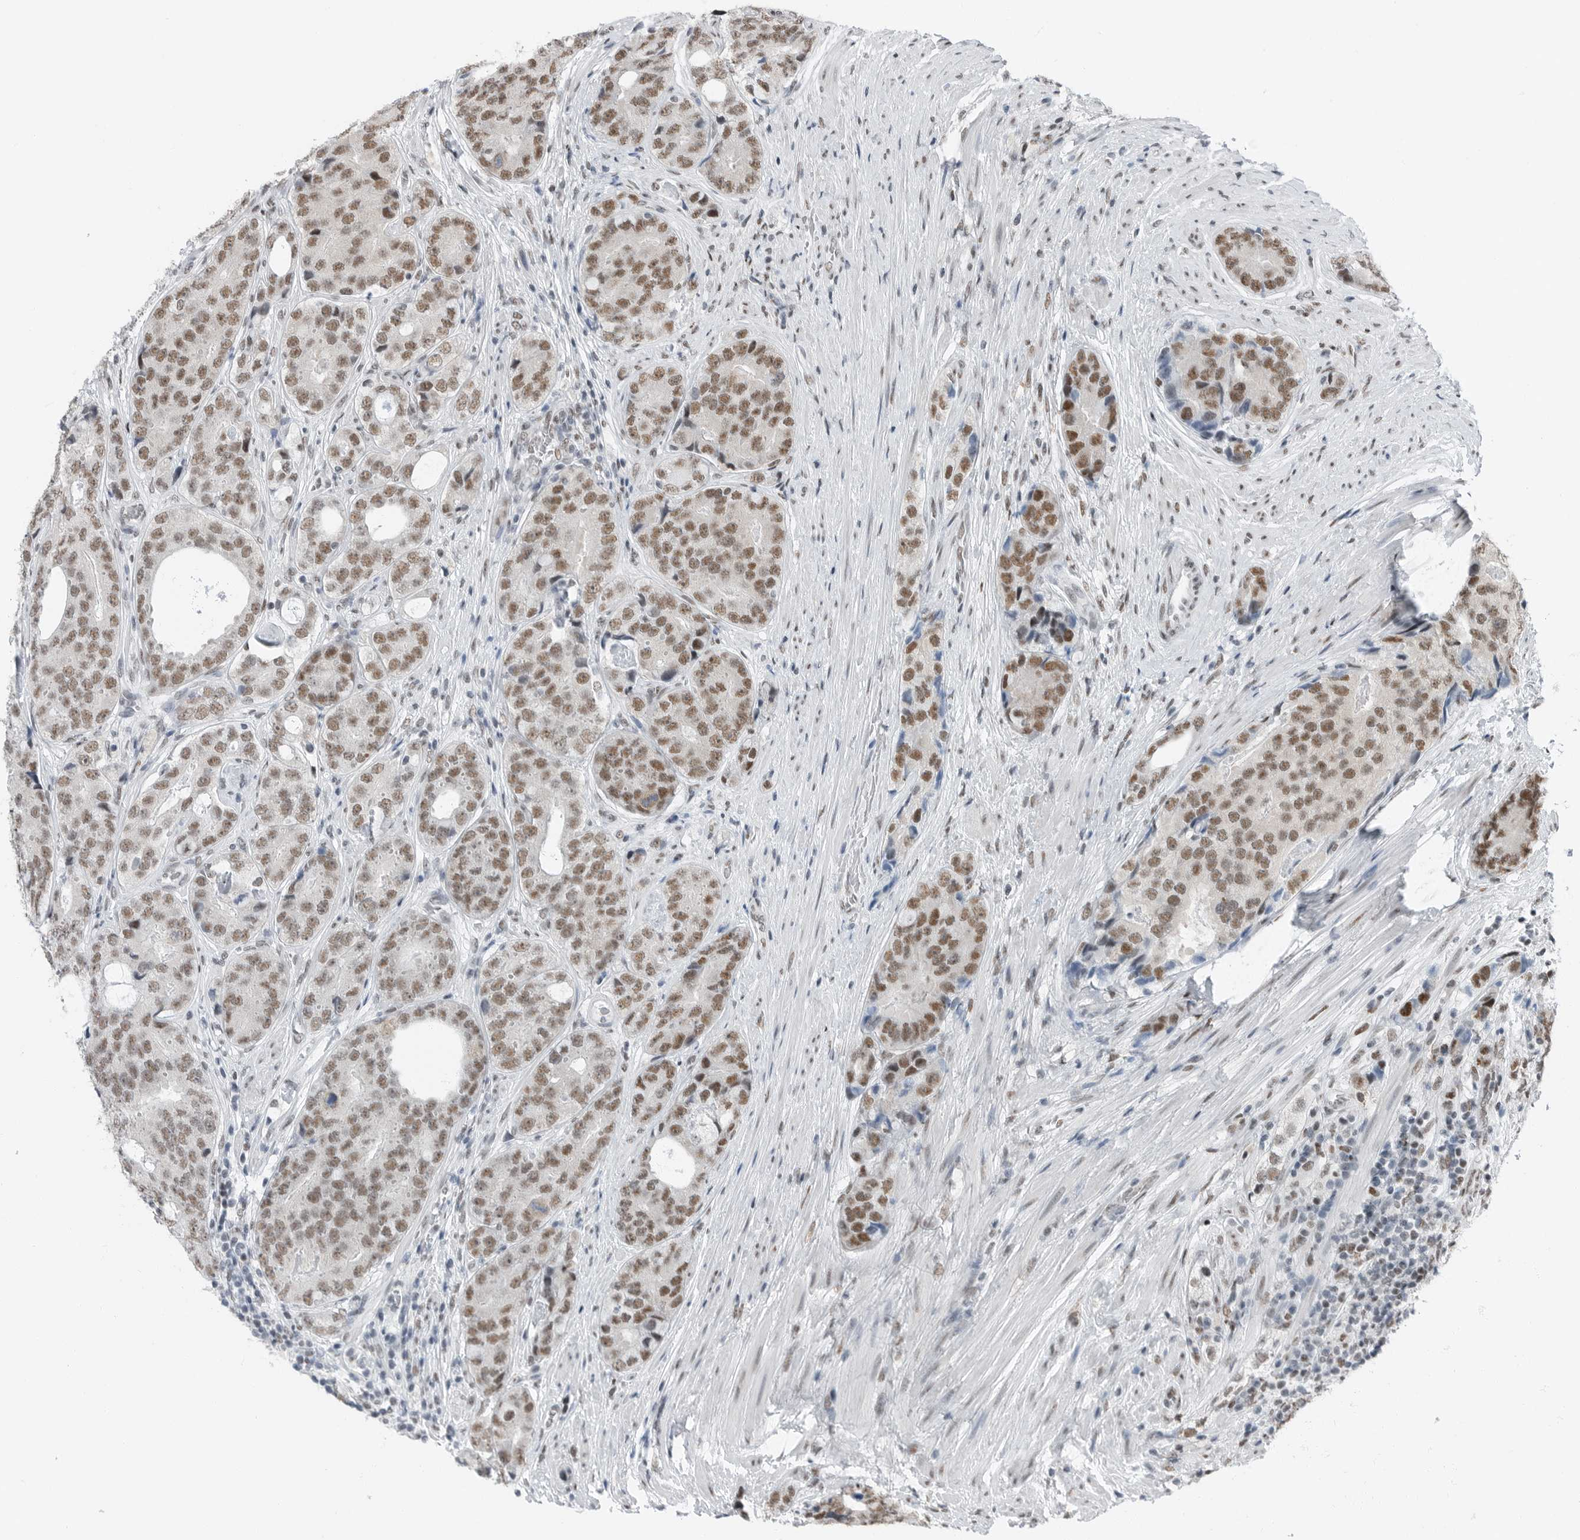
{"staining": {"intensity": "moderate", "quantity": "25%-75%", "location": "nuclear"}, "tissue": "prostate cancer", "cell_type": "Tumor cells", "image_type": "cancer", "snomed": [{"axis": "morphology", "description": "Adenocarcinoma, High grade"}, {"axis": "topography", "description": "Prostate"}], "caption": "Adenocarcinoma (high-grade) (prostate) stained for a protein (brown) displays moderate nuclear positive expression in approximately 25%-75% of tumor cells.", "gene": "BLZF1", "patient": {"sex": "male", "age": 56}}